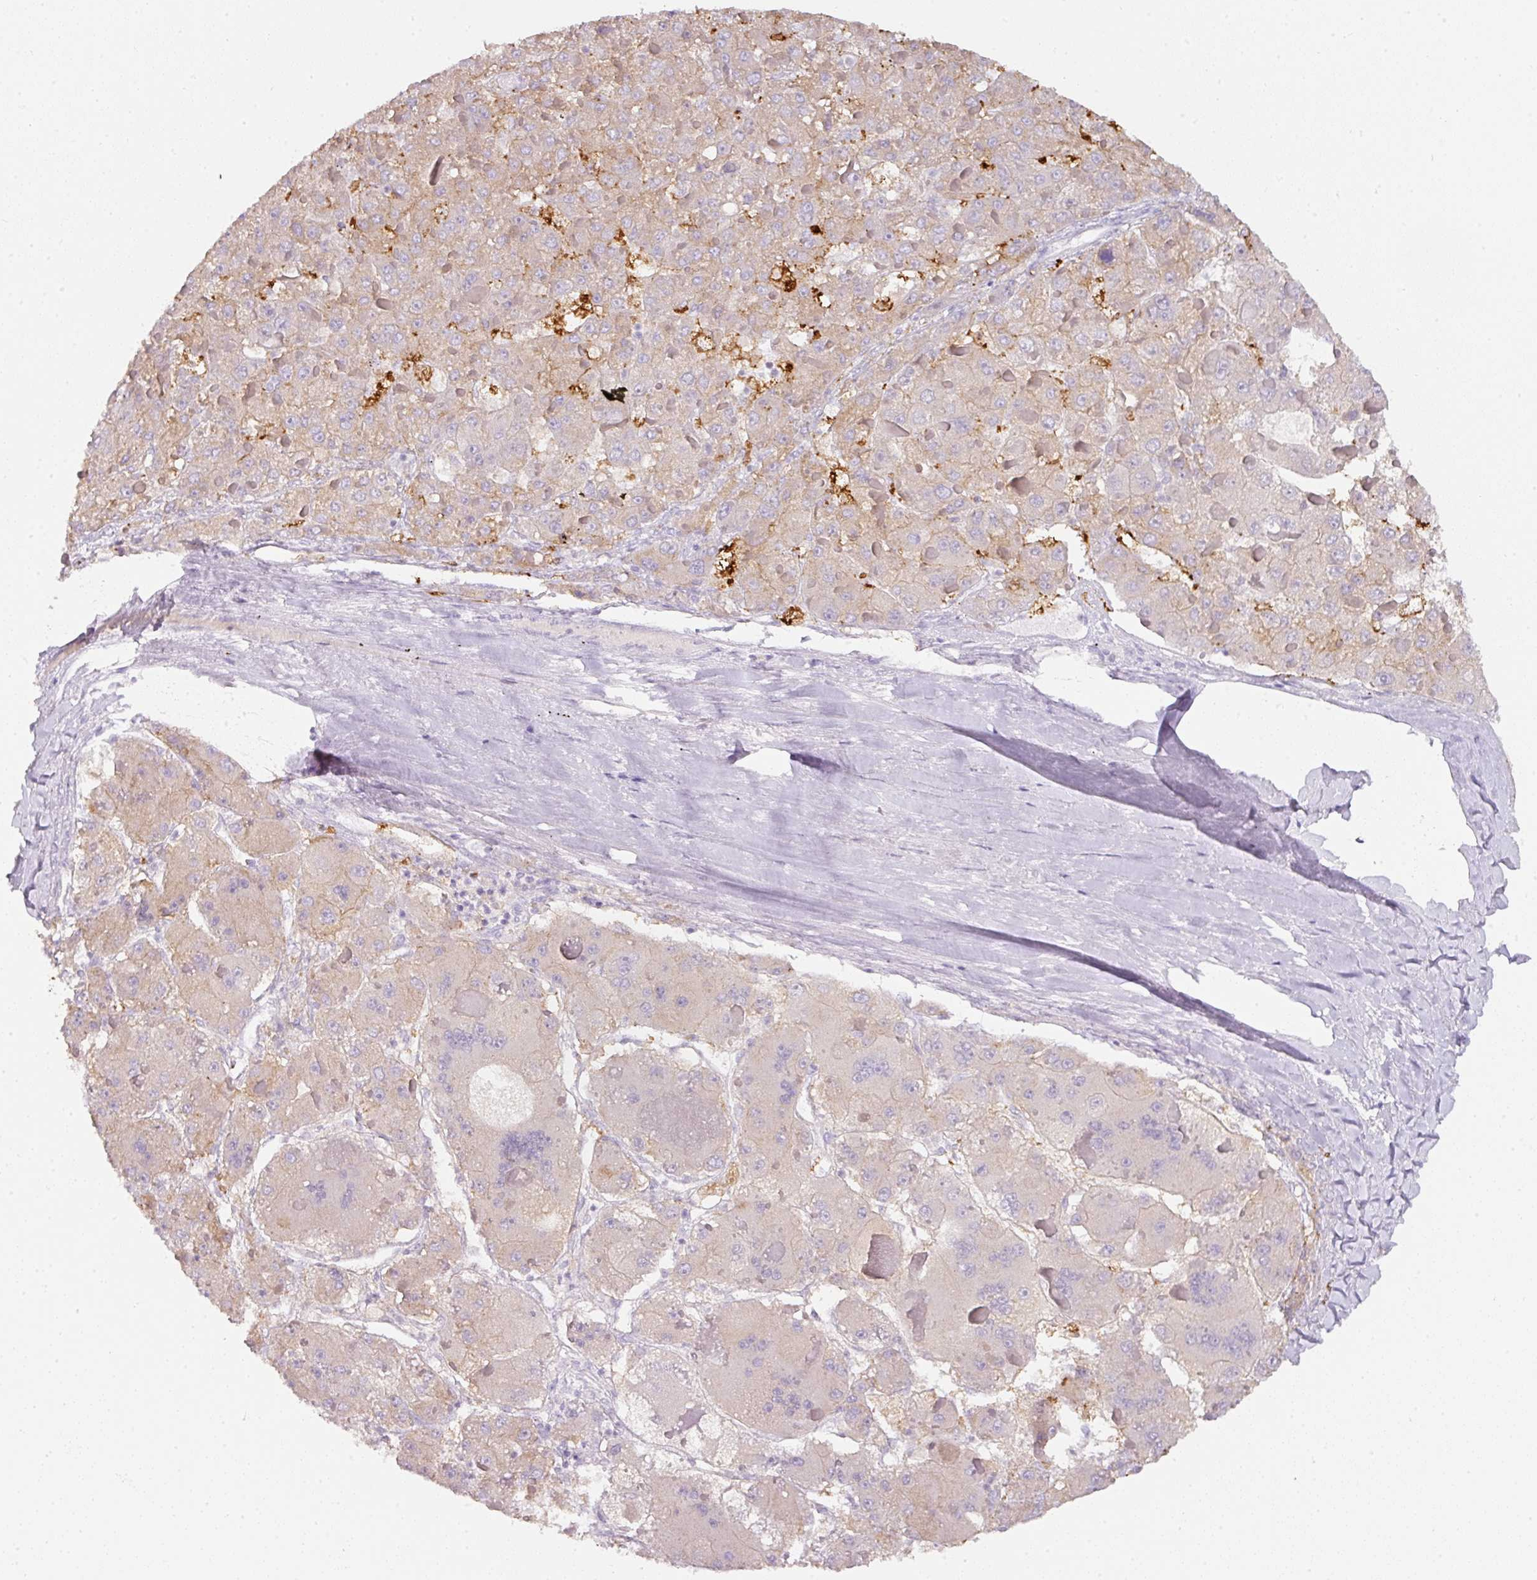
{"staining": {"intensity": "negative", "quantity": "none", "location": "none"}, "tissue": "liver cancer", "cell_type": "Tumor cells", "image_type": "cancer", "snomed": [{"axis": "morphology", "description": "Carcinoma, Hepatocellular, NOS"}, {"axis": "topography", "description": "Liver"}], "caption": "Immunohistochemistry (IHC) histopathology image of neoplastic tissue: human hepatocellular carcinoma (liver) stained with DAB displays no significant protein expression in tumor cells.", "gene": "SLC2A2", "patient": {"sex": "female", "age": 73}}